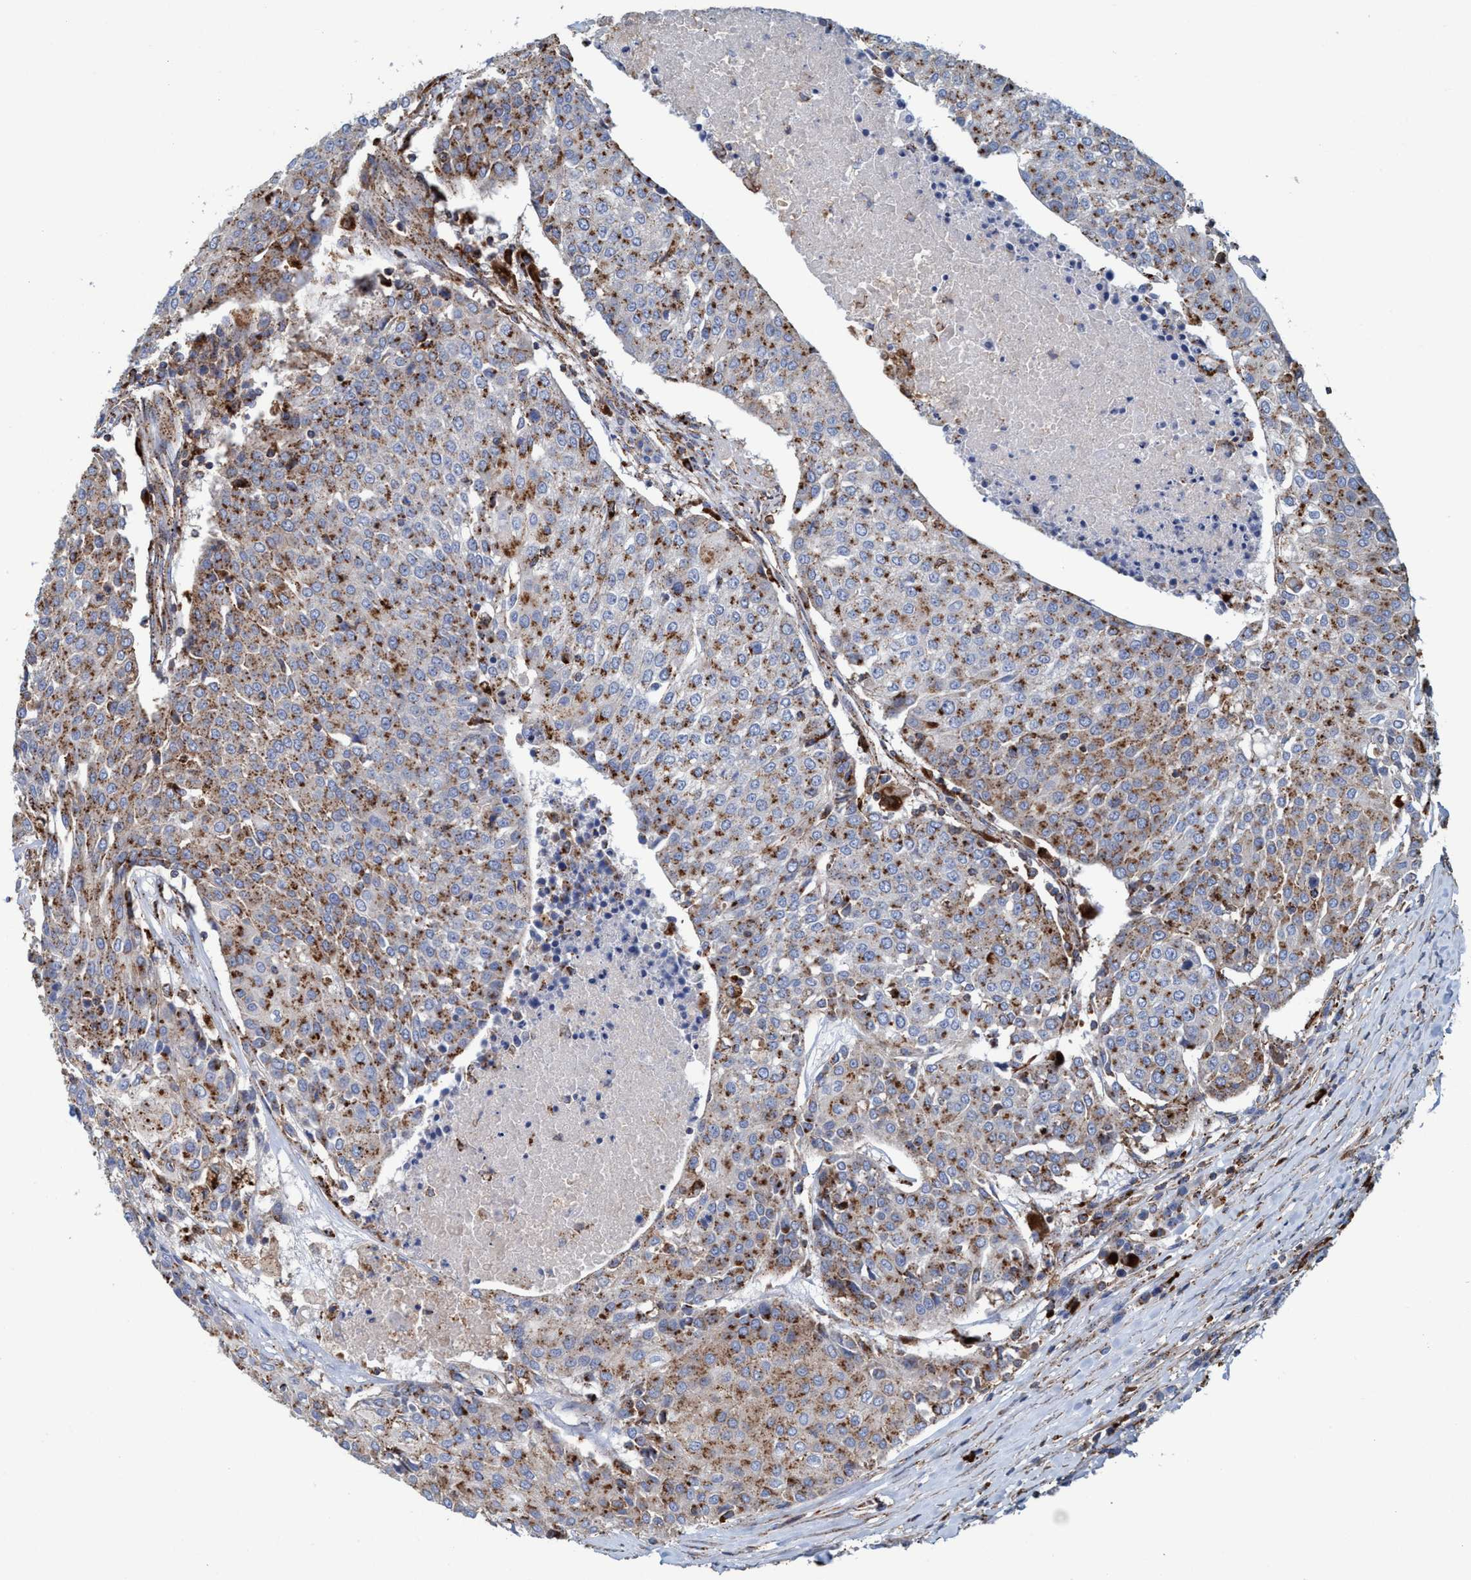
{"staining": {"intensity": "moderate", "quantity": ">75%", "location": "cytoplasmic/membranous"}, "tissue": "urothelial cancer", "cell_type": "Tumor cells", "image_type": "cancer", "snomed": [{"axis": "morphology", "description": "Urothelial carcinoma, High grade"}, {"axis": "topography", "description": "Urinary bladder"}], "caption": "Human high-grade urothelial carcinoma stained with a brown dye displays moderate cytoplasmic/membranous positive positivity in approximately >75% of tumor cells.", "gene": "TRIM65", "patient": {"sex": "female", "age": 85}}